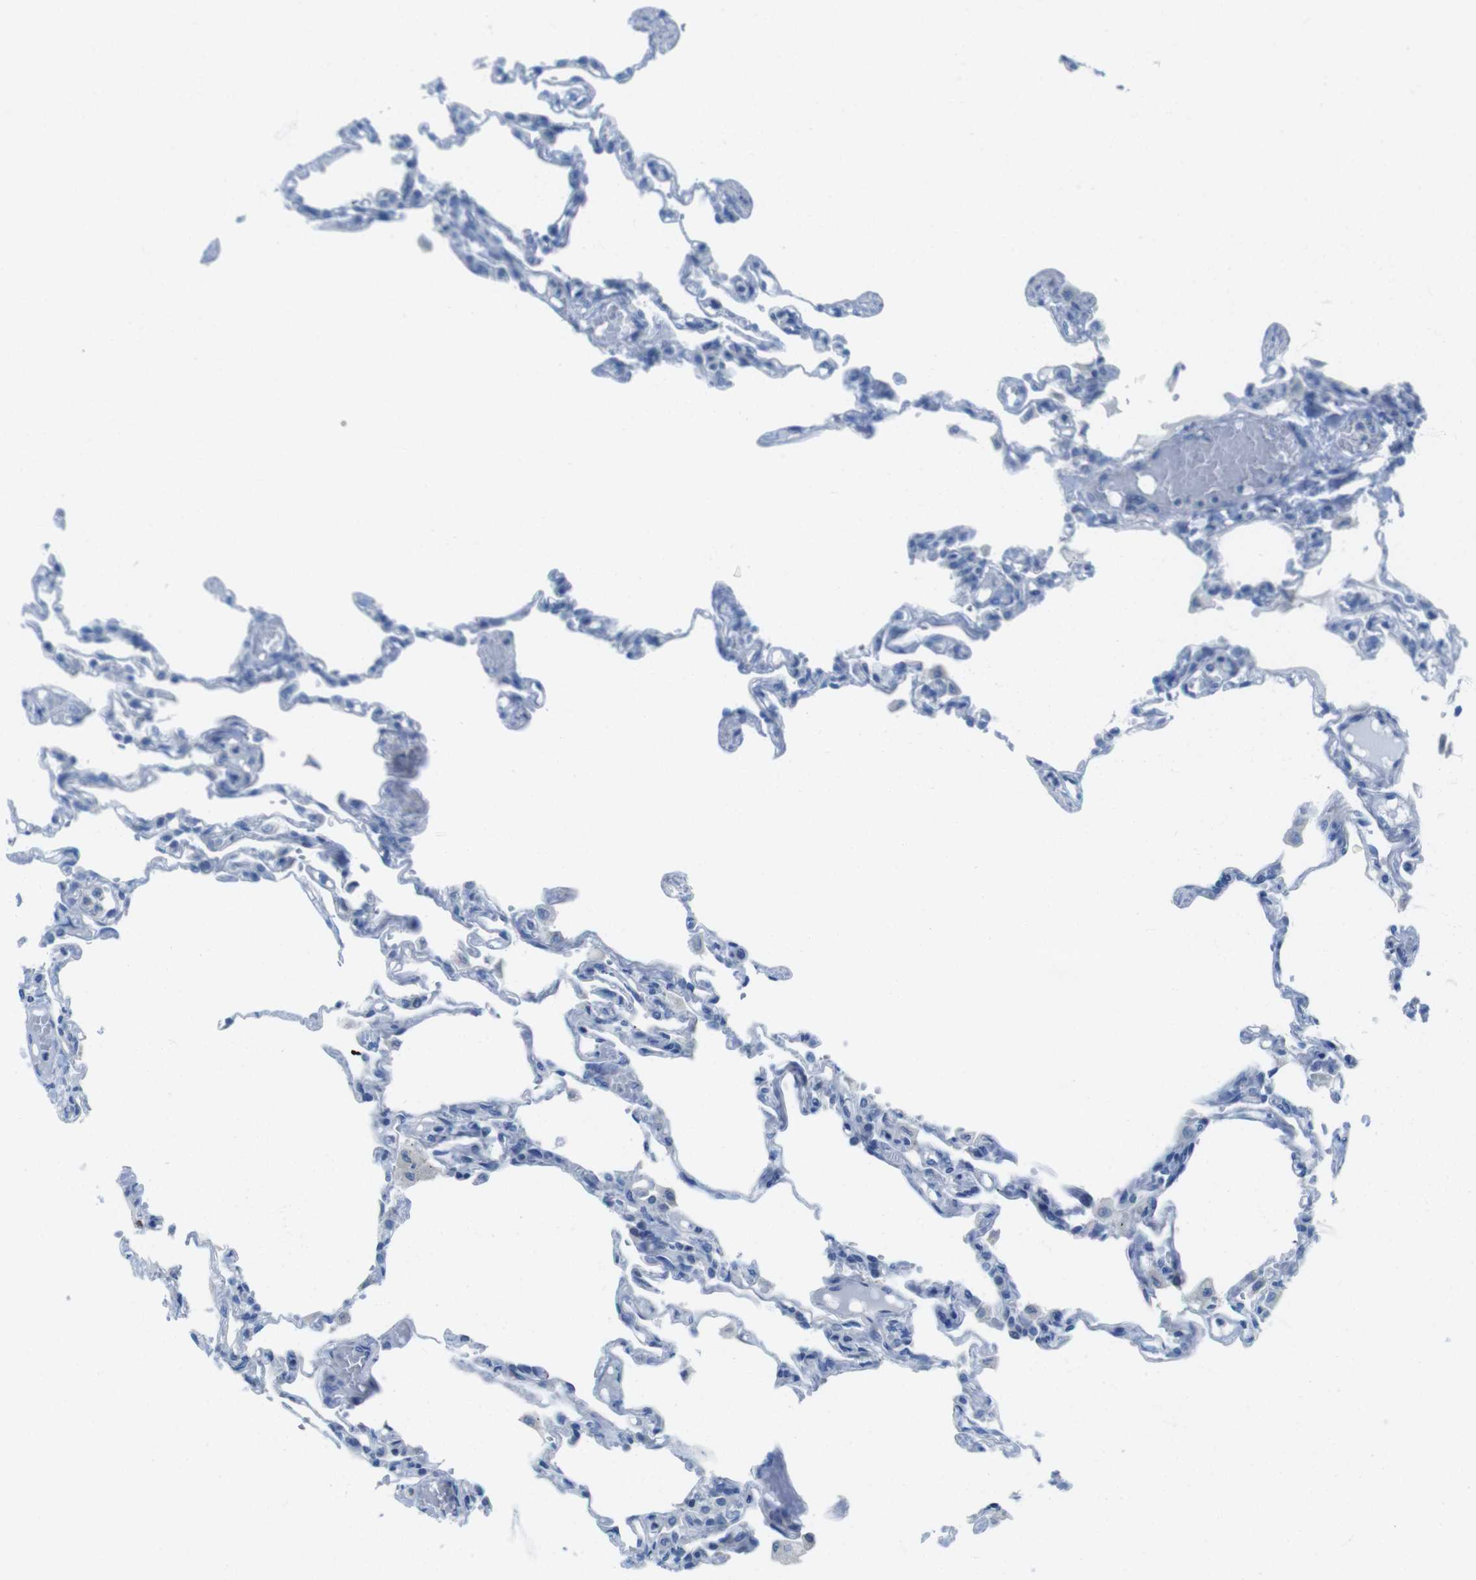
{"staining": {"intensity": "negative", "quantity": "none", "location": "none"}, "tissue": "lung", "cell_type": "Alveolar cells", "image_type": "normal", "snomed": [{"axis": "morphology", "description": "Normal tissue, NOS"}, {"axis": "topography", "description": "Lung"}], "caption": "This micrograph is of normal lung stained with immunohistochemistry to label a protein in brown with the nuclei are counter-stained blue. There is no expression in alveolar cells. (DAB IHC, high magnification).", "gene": "ASIC5", "patient": {"sex": "male", "age": 21}}